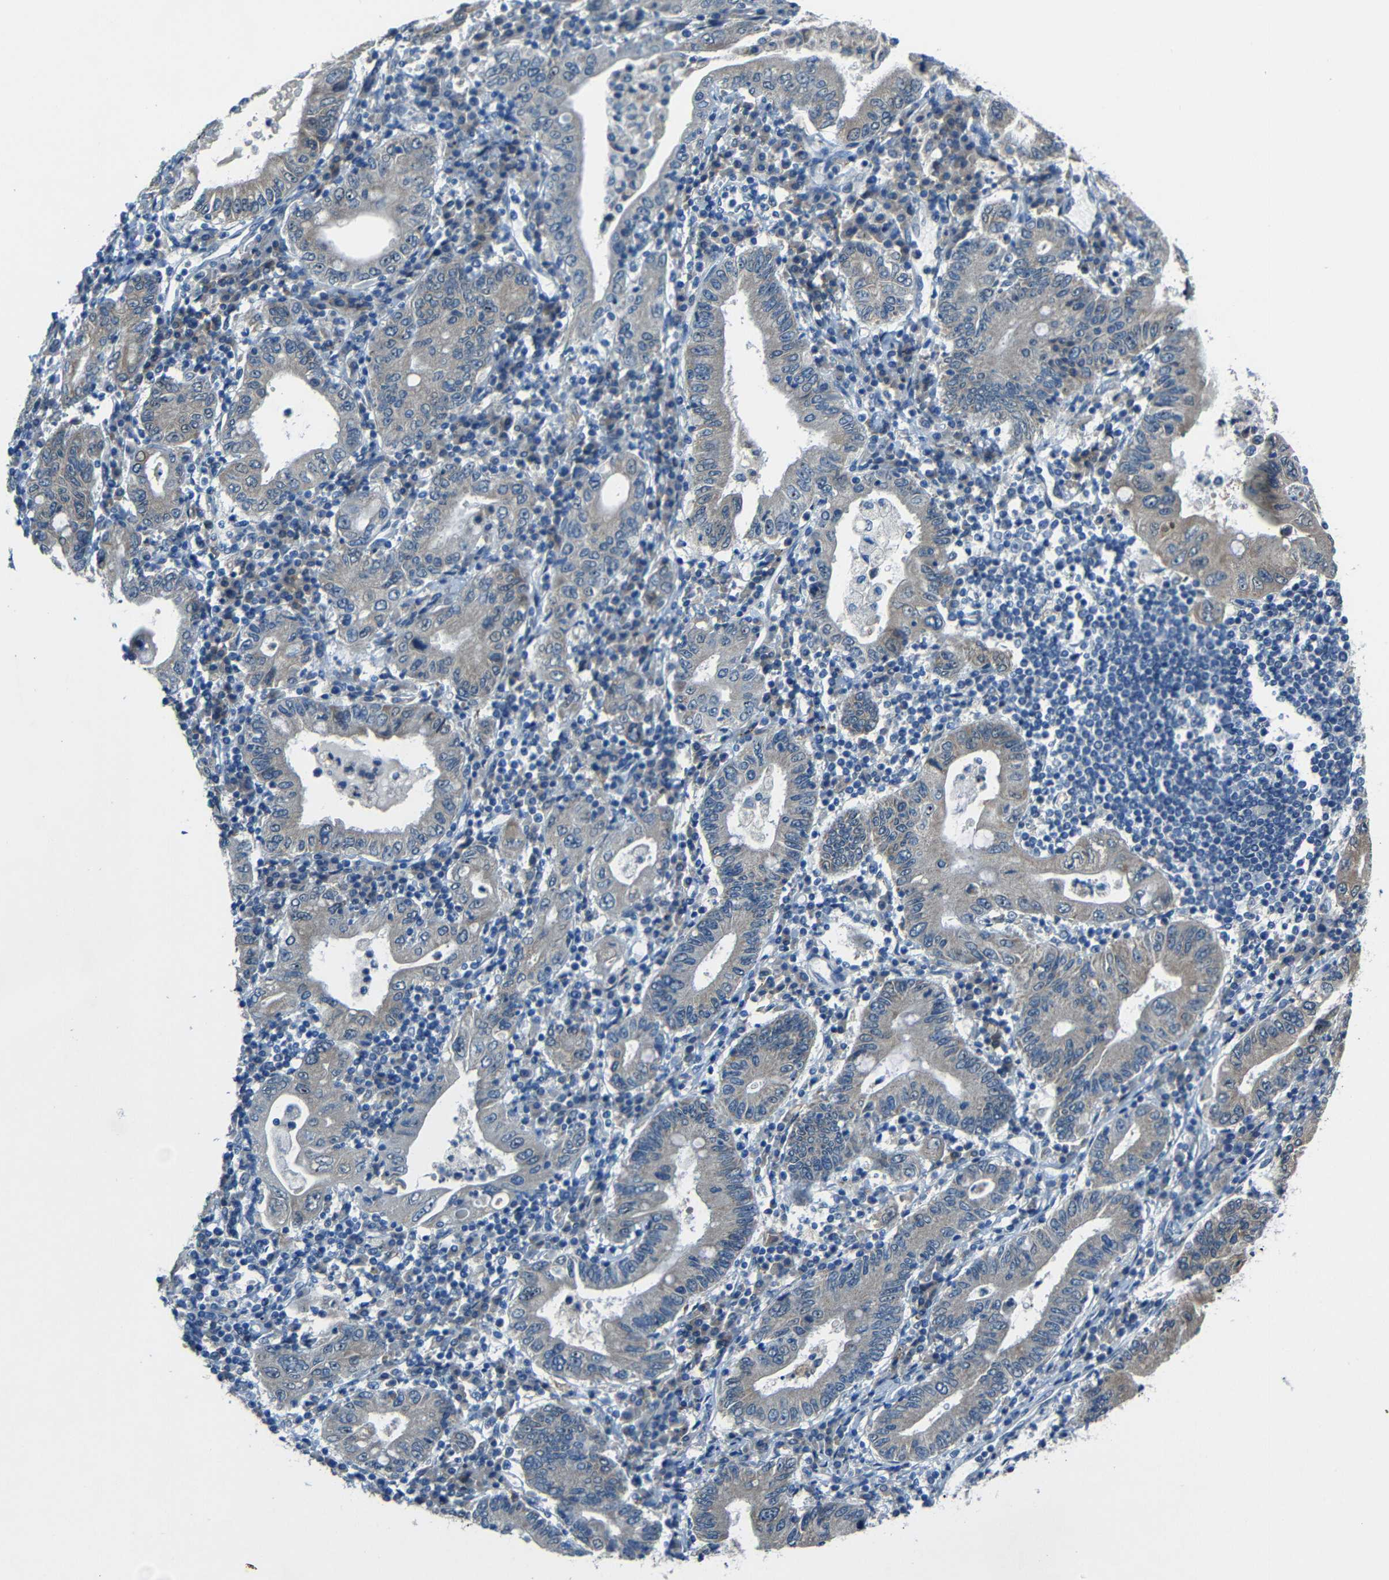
{"staining": {"intensity": "negative", "quantity": "none", "location": "none"}, "tissue": "stomach cancer", "cell_type": "Tumor cells", "image_type": "cancer", "snomed": [{"axis": "morphology", "description": "Normal tissue, NOS"}, {"axis": "morphology", "description": "Adenocarcinoma, NOS"}, {"axis": "topography", "description": "Esophagus"}, {"axis": "topography", "description": "Stomach, upper"}, {"axis": "topography", "description": "Peripheral nerve tissue"}], "caption": "Stomach cancer was stained to show a protein in brown. There is no significant positivity in tumor cells.", "gene": "ANKRD22", "patient": {"sex": "male", "age": 62}}